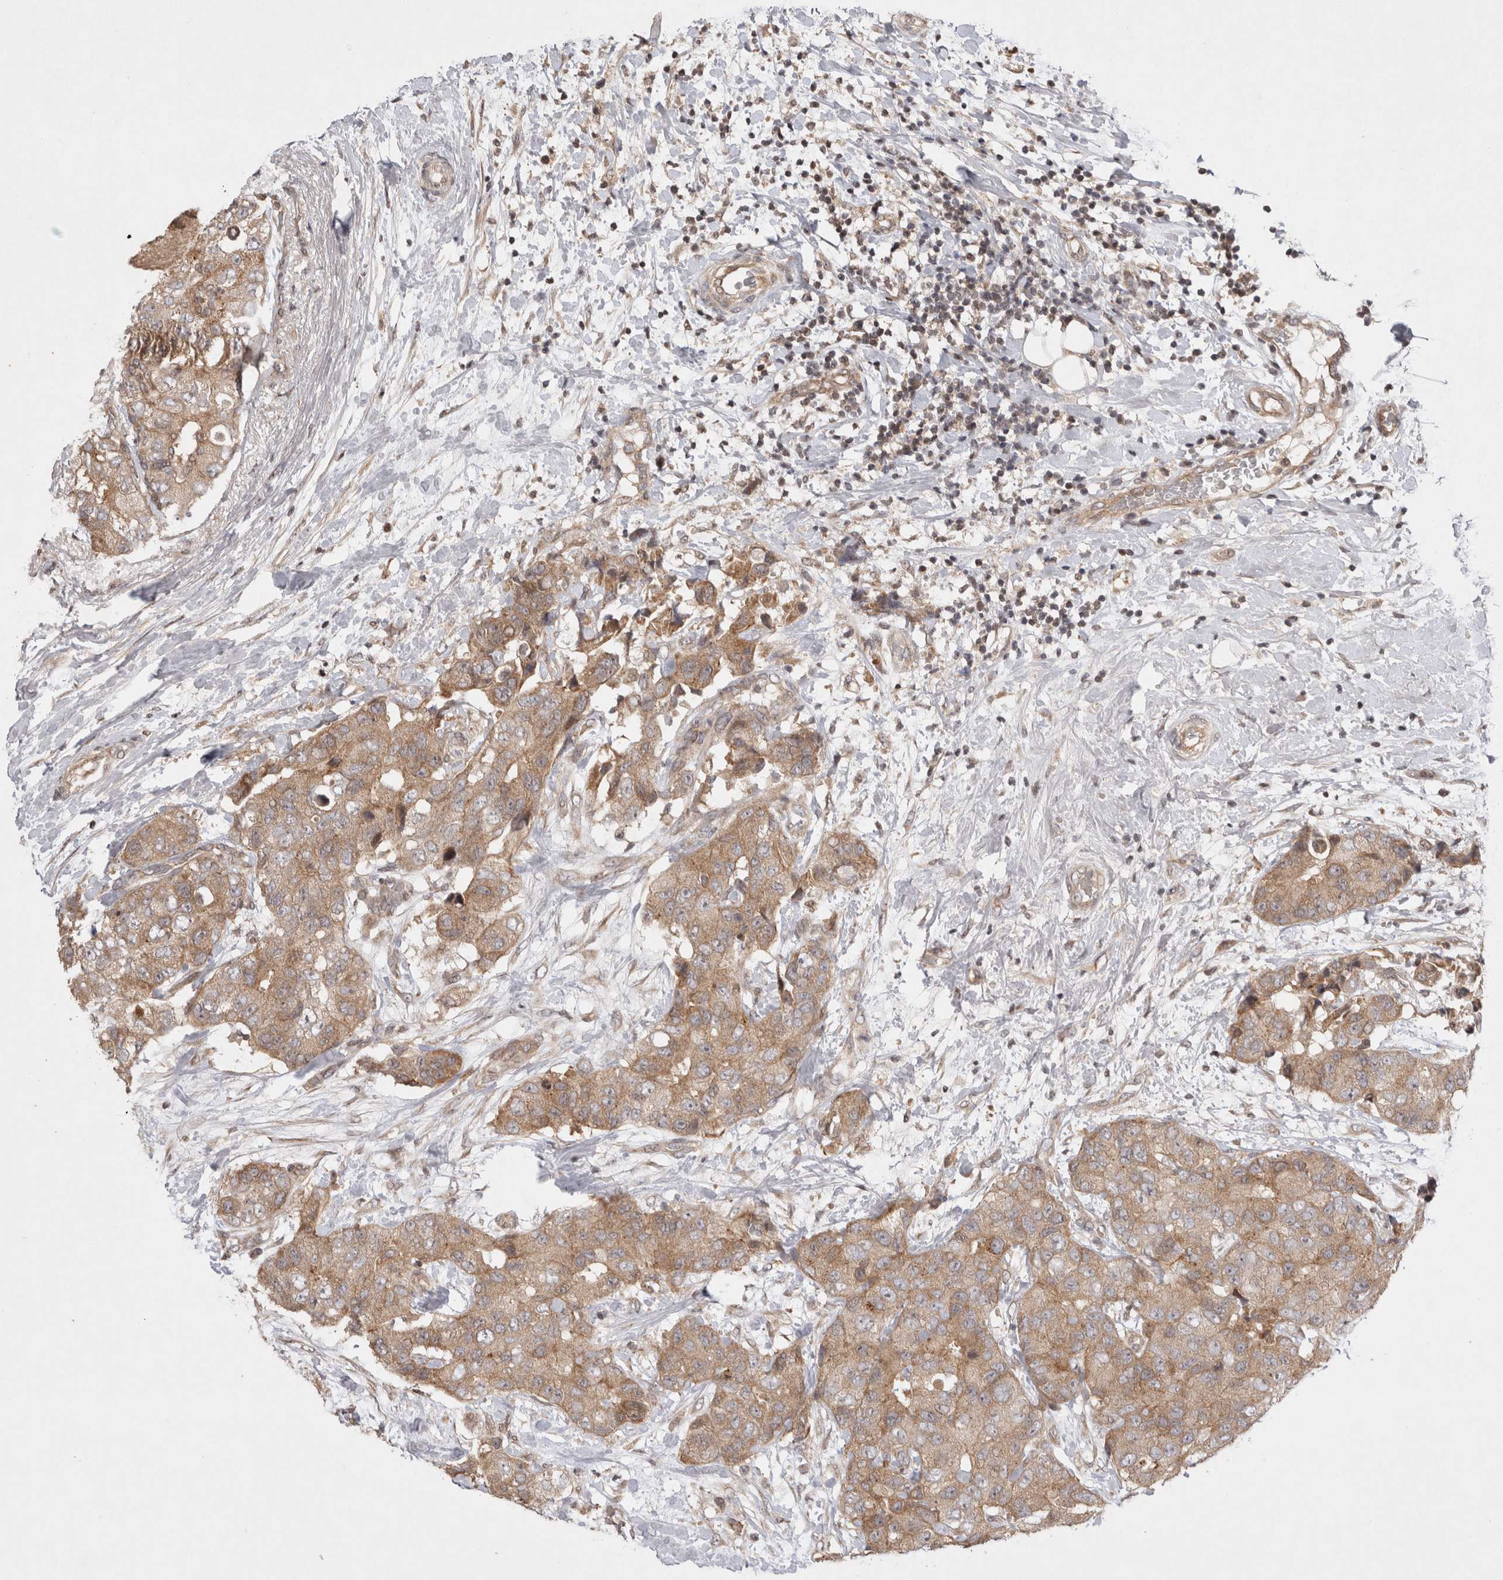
{"staining": {"intensity": "moderate", "quantity": ">75%", "location": "cytoplasmic/membranous"}, "tissue": "breast cancer", "cell_type": "Tumor cells", "image_type": "cancer", "snomed": [{"axis": "morphology", "description": "Duct carcinoma"}, {"axis": "topography", "description": "Breast"}], "caption": "Immunohistochemistry photomicrograph of neoplastic tissue: human breast cancer stained using immunohistochemistry displays medium levels of moderate protein expression localized specifically in the cytoplasmic/membranous of tumor cells, appearing as a cytoplasmic/membranous brown color.", "gene": "EIF2AK1", "patient": {"sex": "female", "age": 62}}